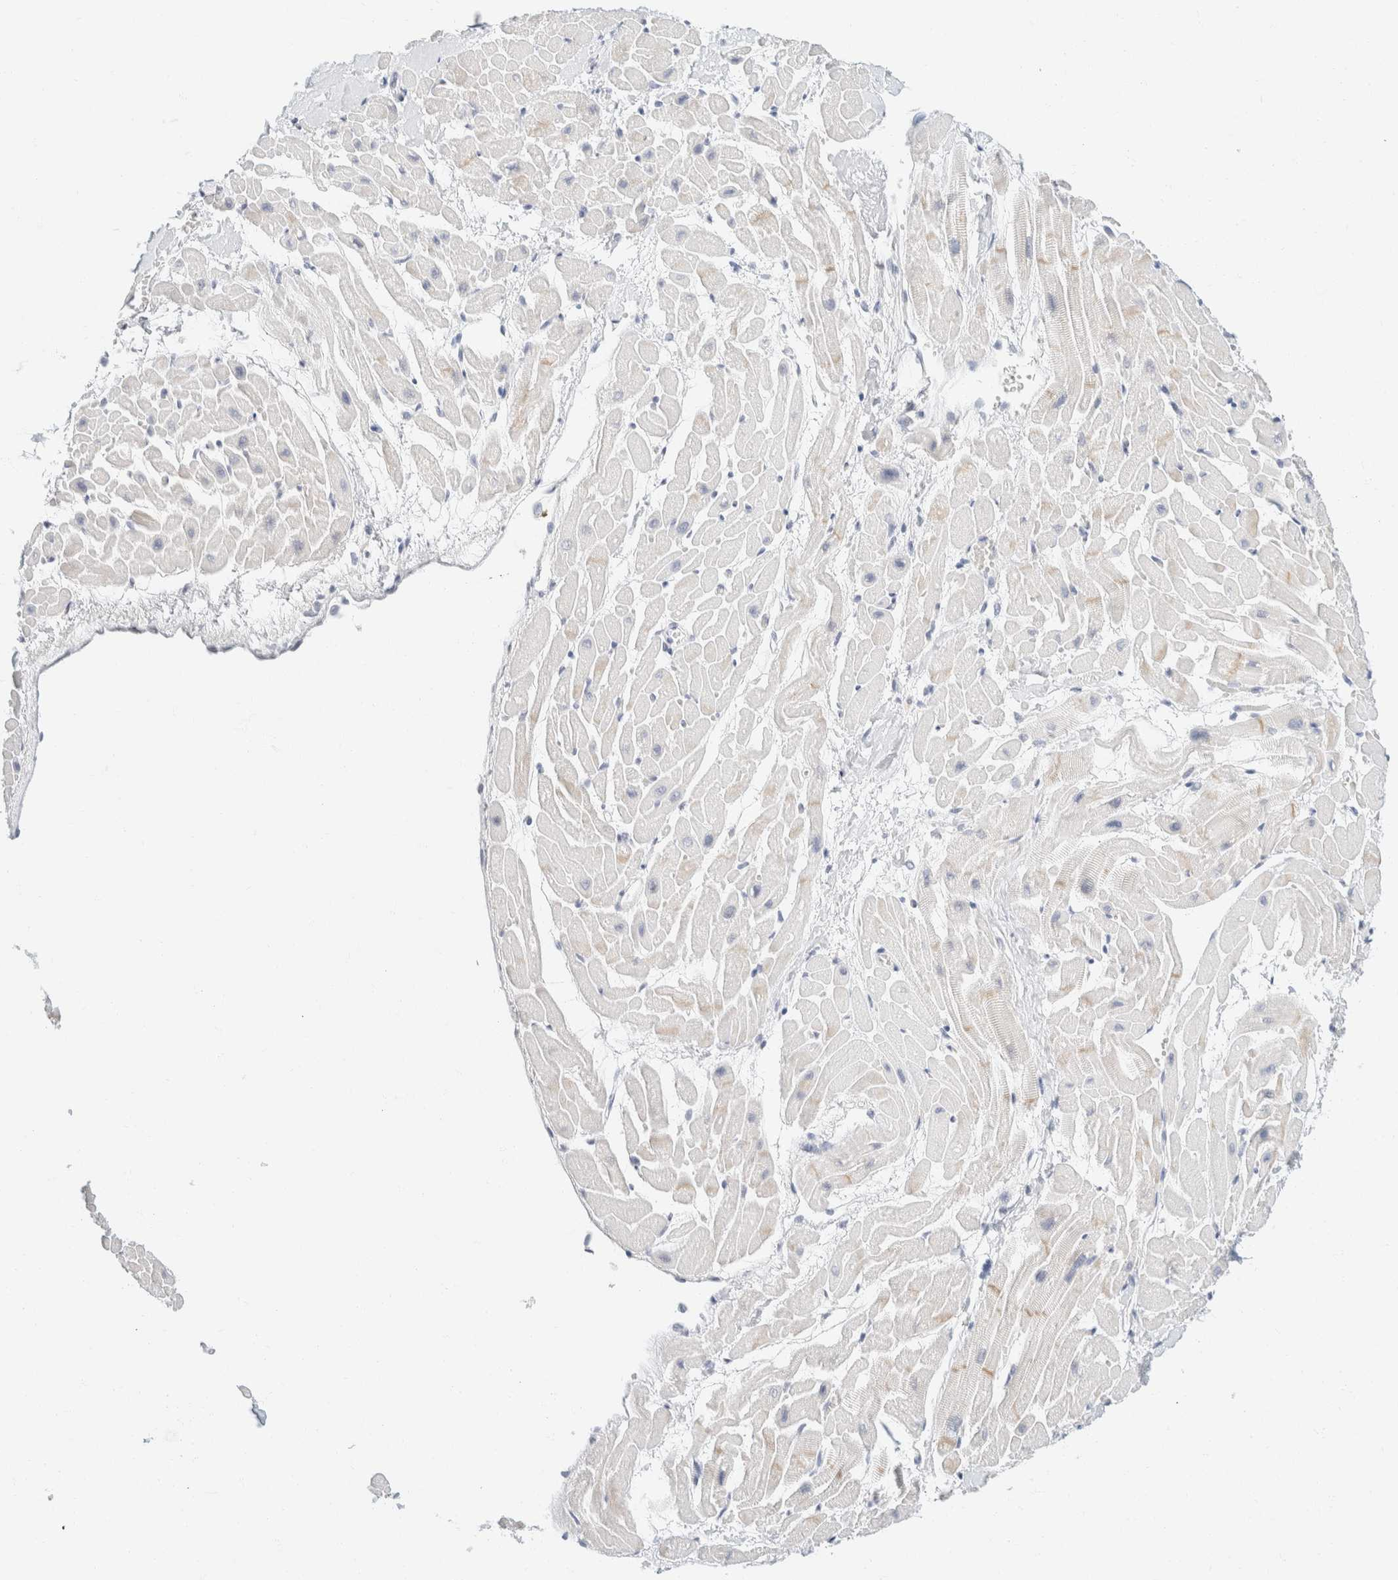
{"staining": {"intensity": "negative", "quantity": "none", "location": "none"}, "tissue": "heart muscle", "cell_type": "Cardiomyocytes", "image_type": "normal", "snomed": [{"axis": "morphology", "description": "Normal tissue, NOS"}, {"axis": "topography", "description": "Heart"}], "caption": "Immunohistochemistry image of unremarkable heart muscle stained for a protein (brown), which reveals no positivity in cardiomyocytes.", "gene": "KRT20", "patient": {"sex": "male", "age": 45}}